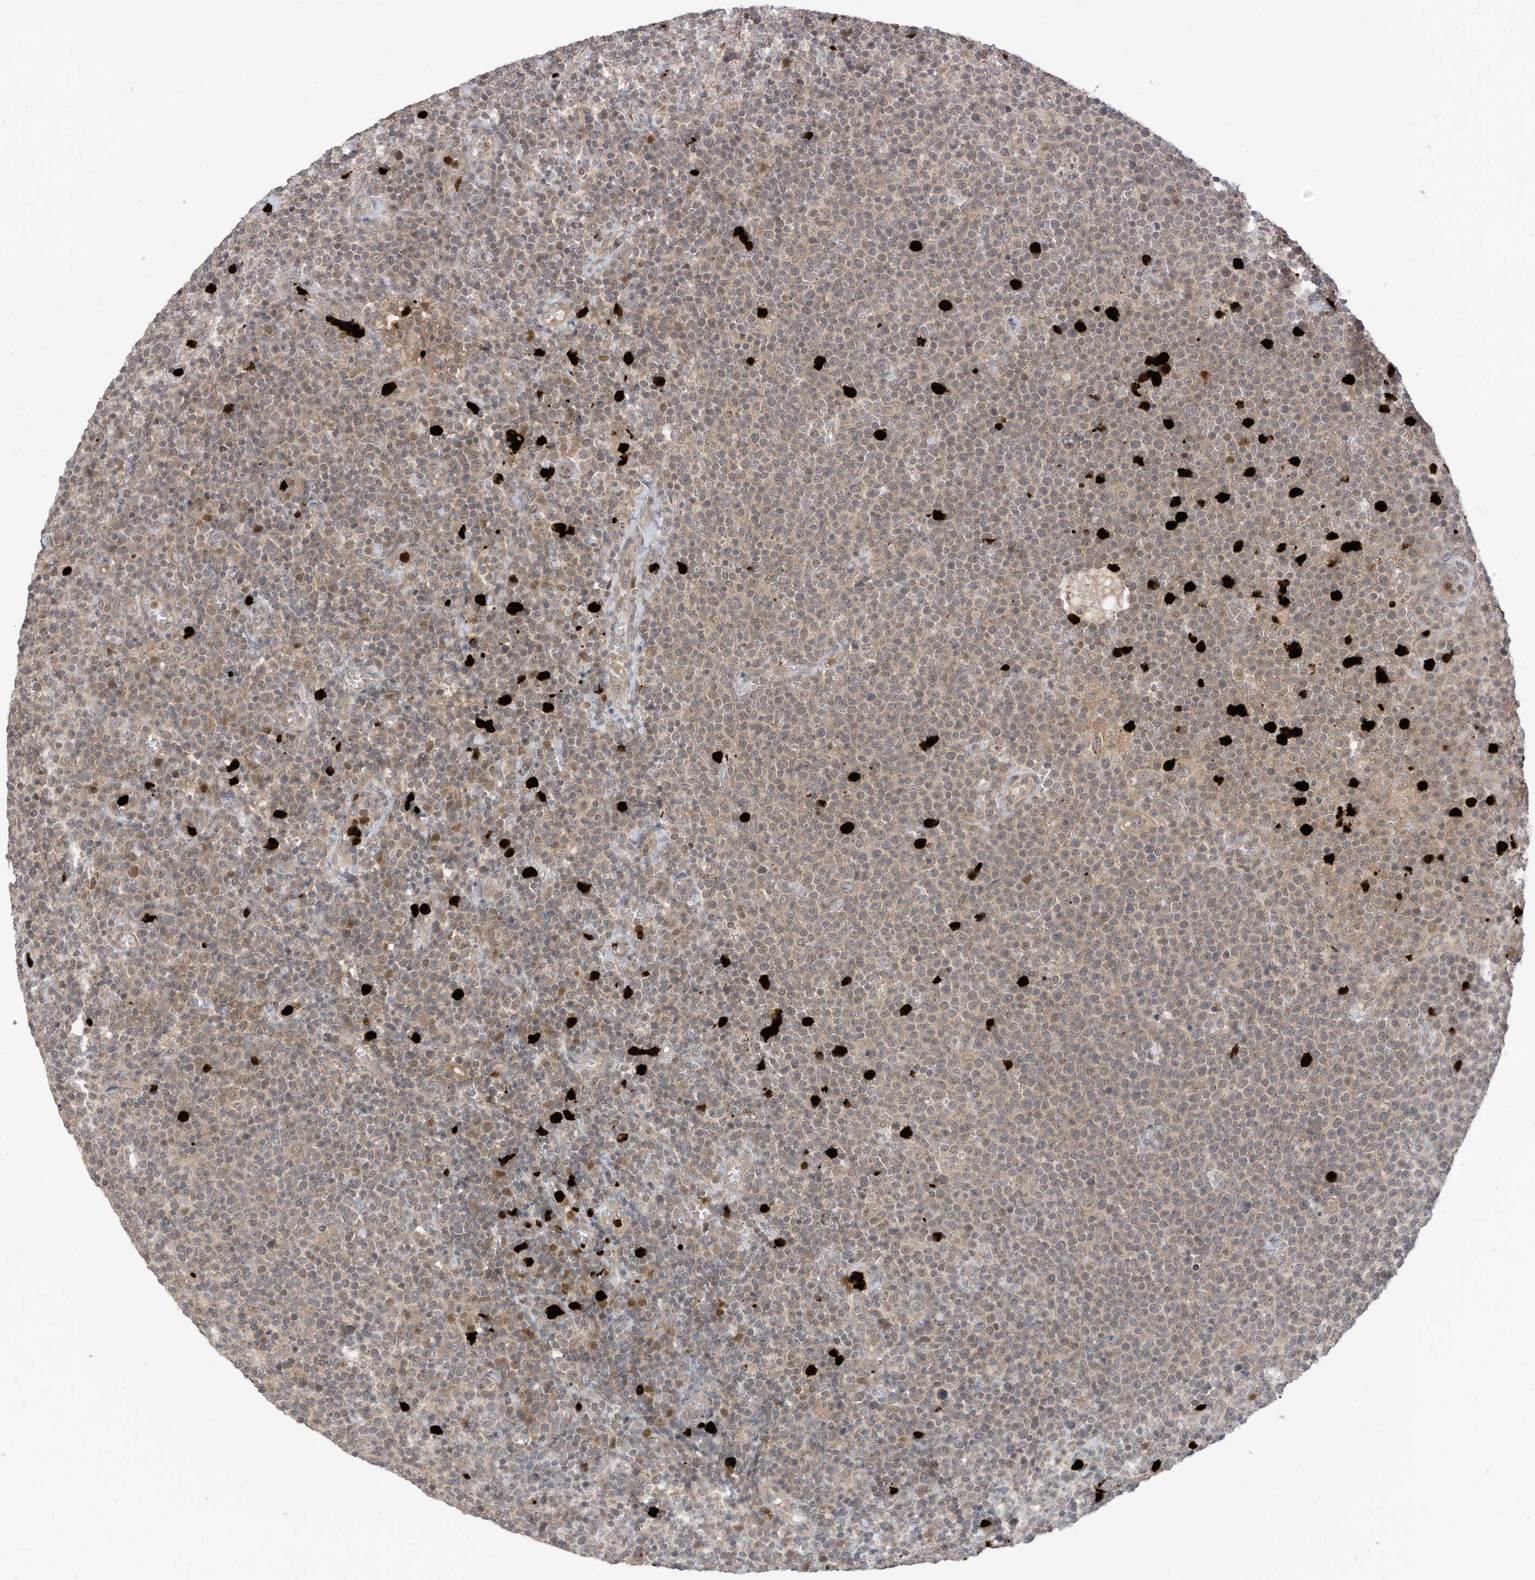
{"staining": {"intensity": "weak", "quantity": "<25%", "location": "cytoplasmic/membranous"}, "tissue": "lymphoma", "cell_type": "Tumor cells", "image_type": "cancer", "snomed": [{"axis": "morphology", "description": "Malignant lymphoma, non-Hodgkin's type, High grade"}, {"axis": "topography", "description": "Lymph node"}], "caption": "IHC of human malignant lymphoma, non-Hodgkin's type (high-grade) demonstrates no staining in tumor cells. (DAB (3,3'-diaminobenzidine) IHC, high magnification).", "gene": "CNKSR1", "patient": {"sex": "male", "age": 61}}